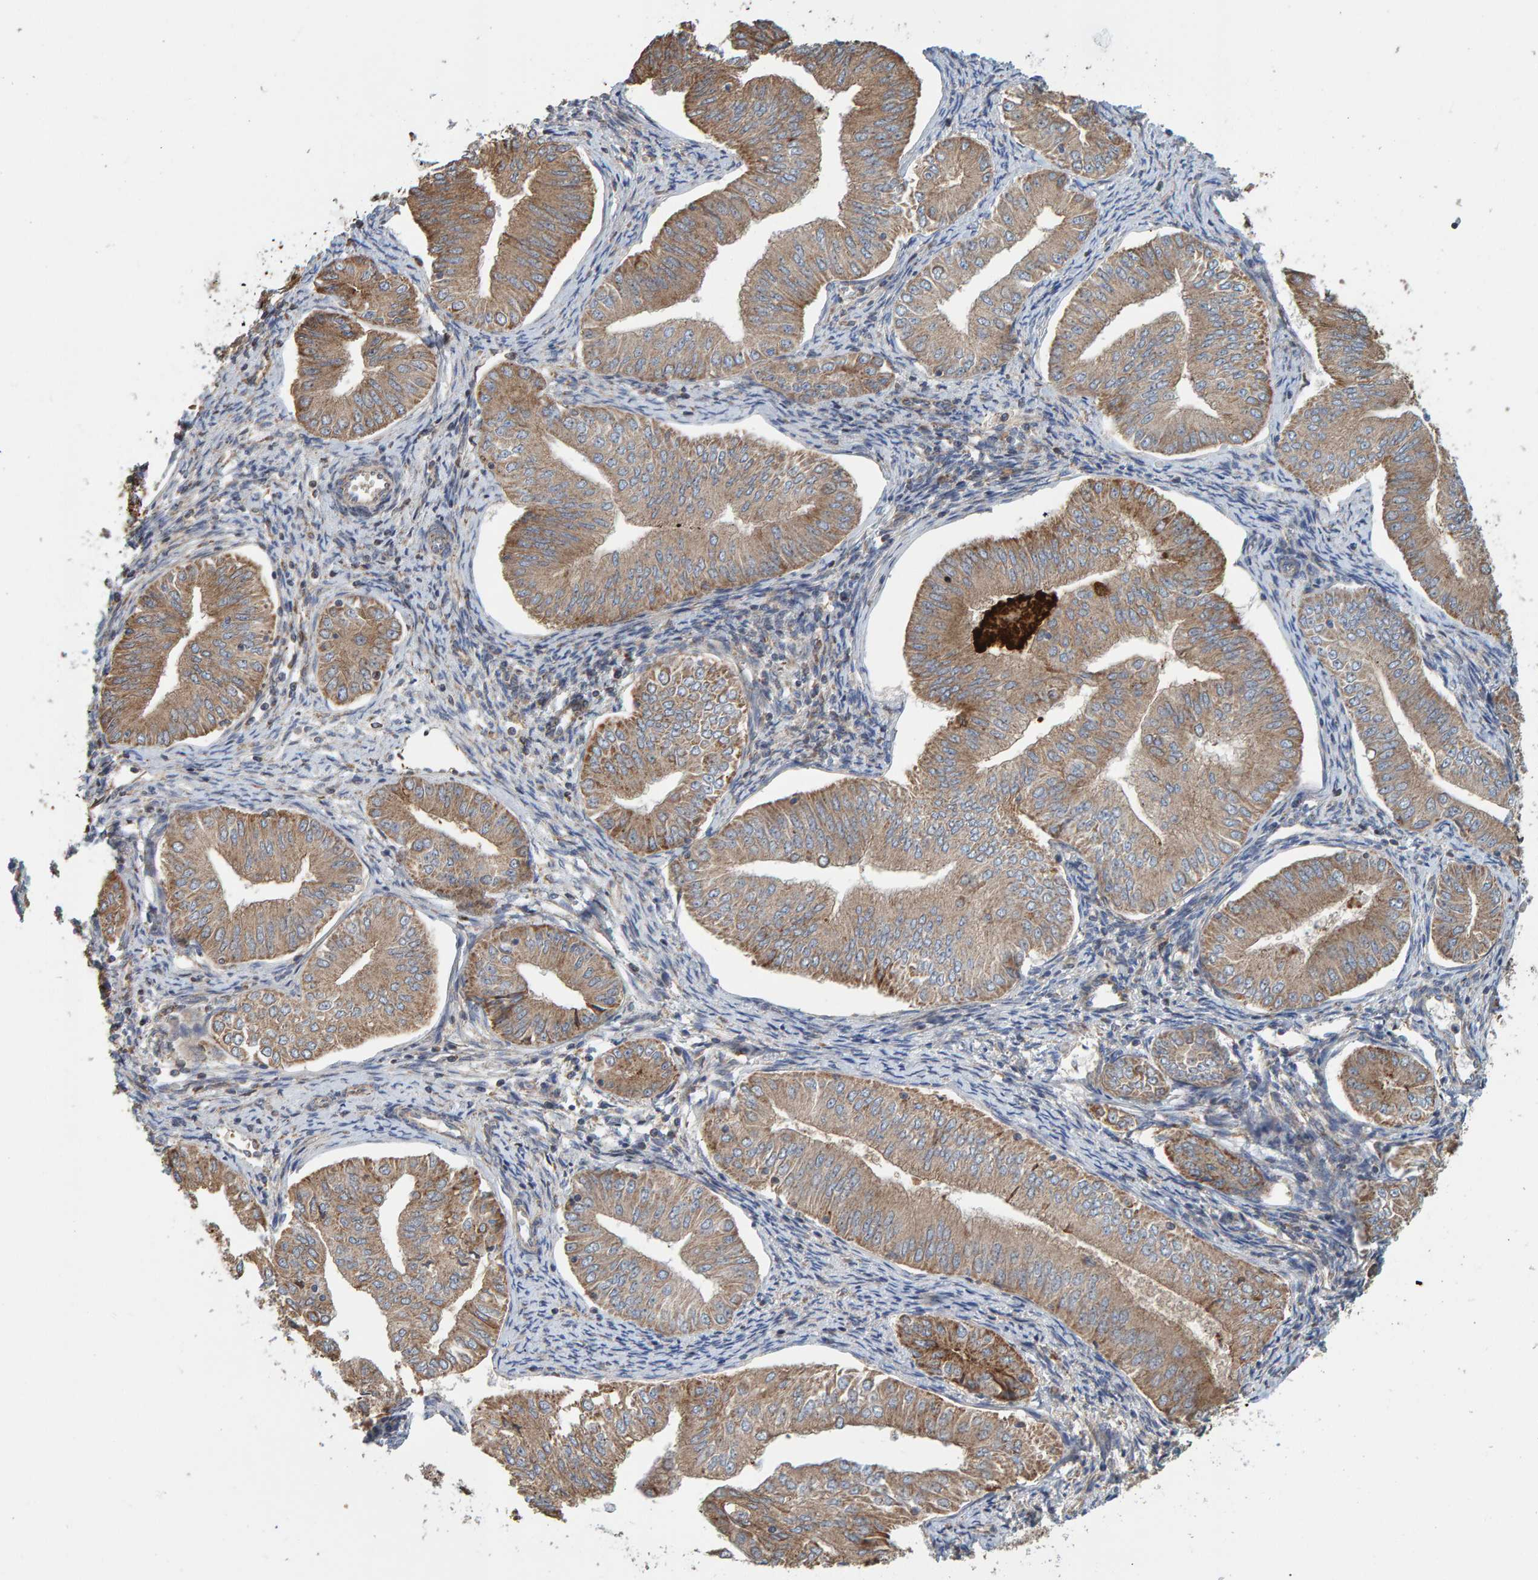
{"staining": {"intensity": "moderate", "quantity": ">75%", "location": "cytoplasmic/membranous"}, "tissue": "endometrial cancer", "cell_type": "Tumor cells", "image_type": "cancer", "snomed": [{"axis": "morphology", "description": "Normal tissue, NOS"}, {"axis": "morphology", "description": "Adenocarcinoma, NOS"}, {"axis": "topography", "description": "Endometrium"}], "caption": "Protein analysis of endometrial adenocarcinoma tissue shows moderate cytoplasmic/membranous expression in about >75% of tumor cells. (DAB (3,3'-diaminobenzidine) IHC with brightfield microscopy, high magnification).", "gene": "MRPL45", "patient": {"sex": "female", "age": 53}}